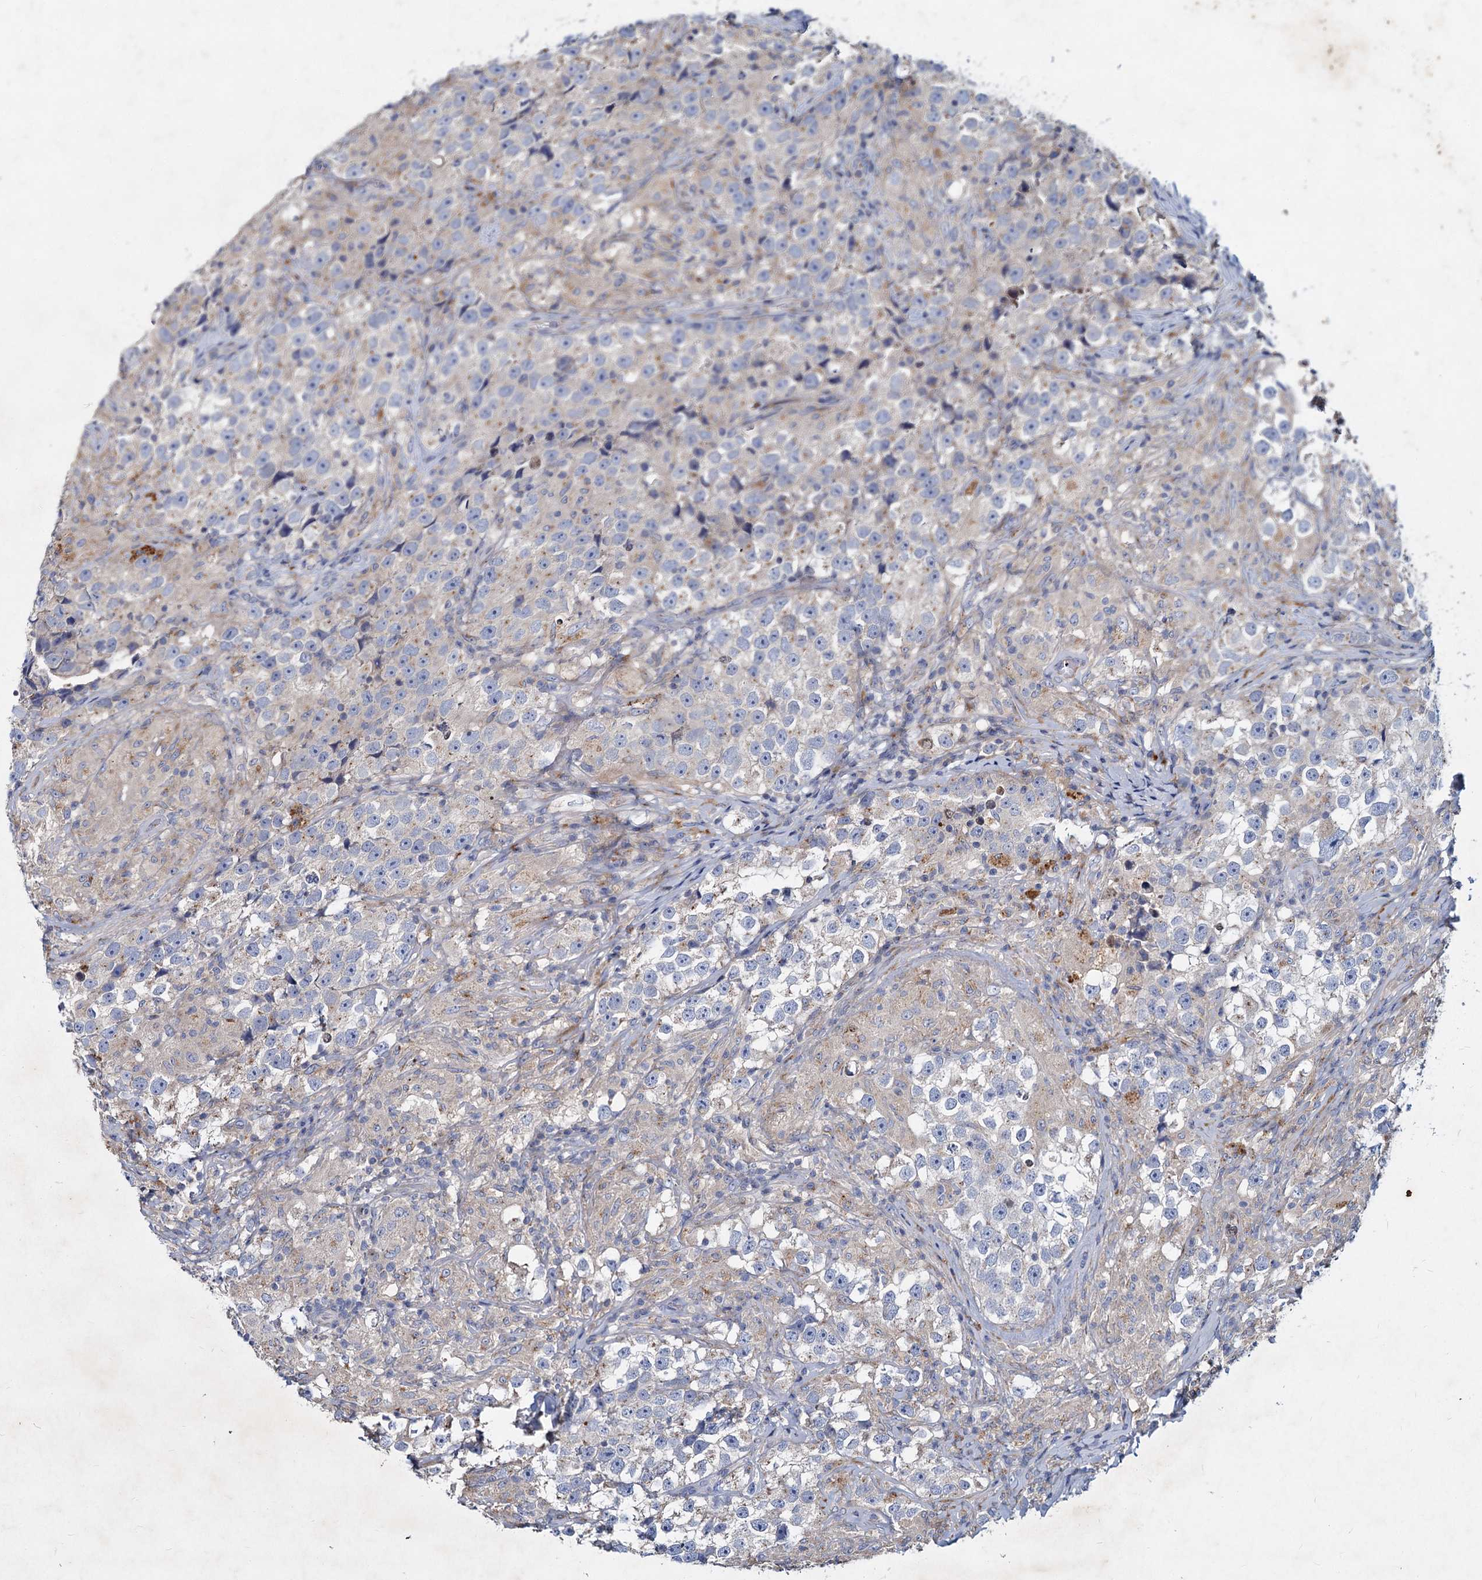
{"staining": {"intensity": "negative", "quantity": "none", "location": "none"}, "tissue": "testis cancer", "cell_type": "Tumor cells", "image_type": "cancer", "snomed": [{"axis": "morphology", "description": "Seminoma, NOS"}, {"axis": "topography", "description": "Testis"}], "caption": "DAB immunohistochemical staining of human testis cancer exhibits no significant staining in tumor cells.", "gene": "AGBL4", "patient": {"sex": "male", "age": 46}}